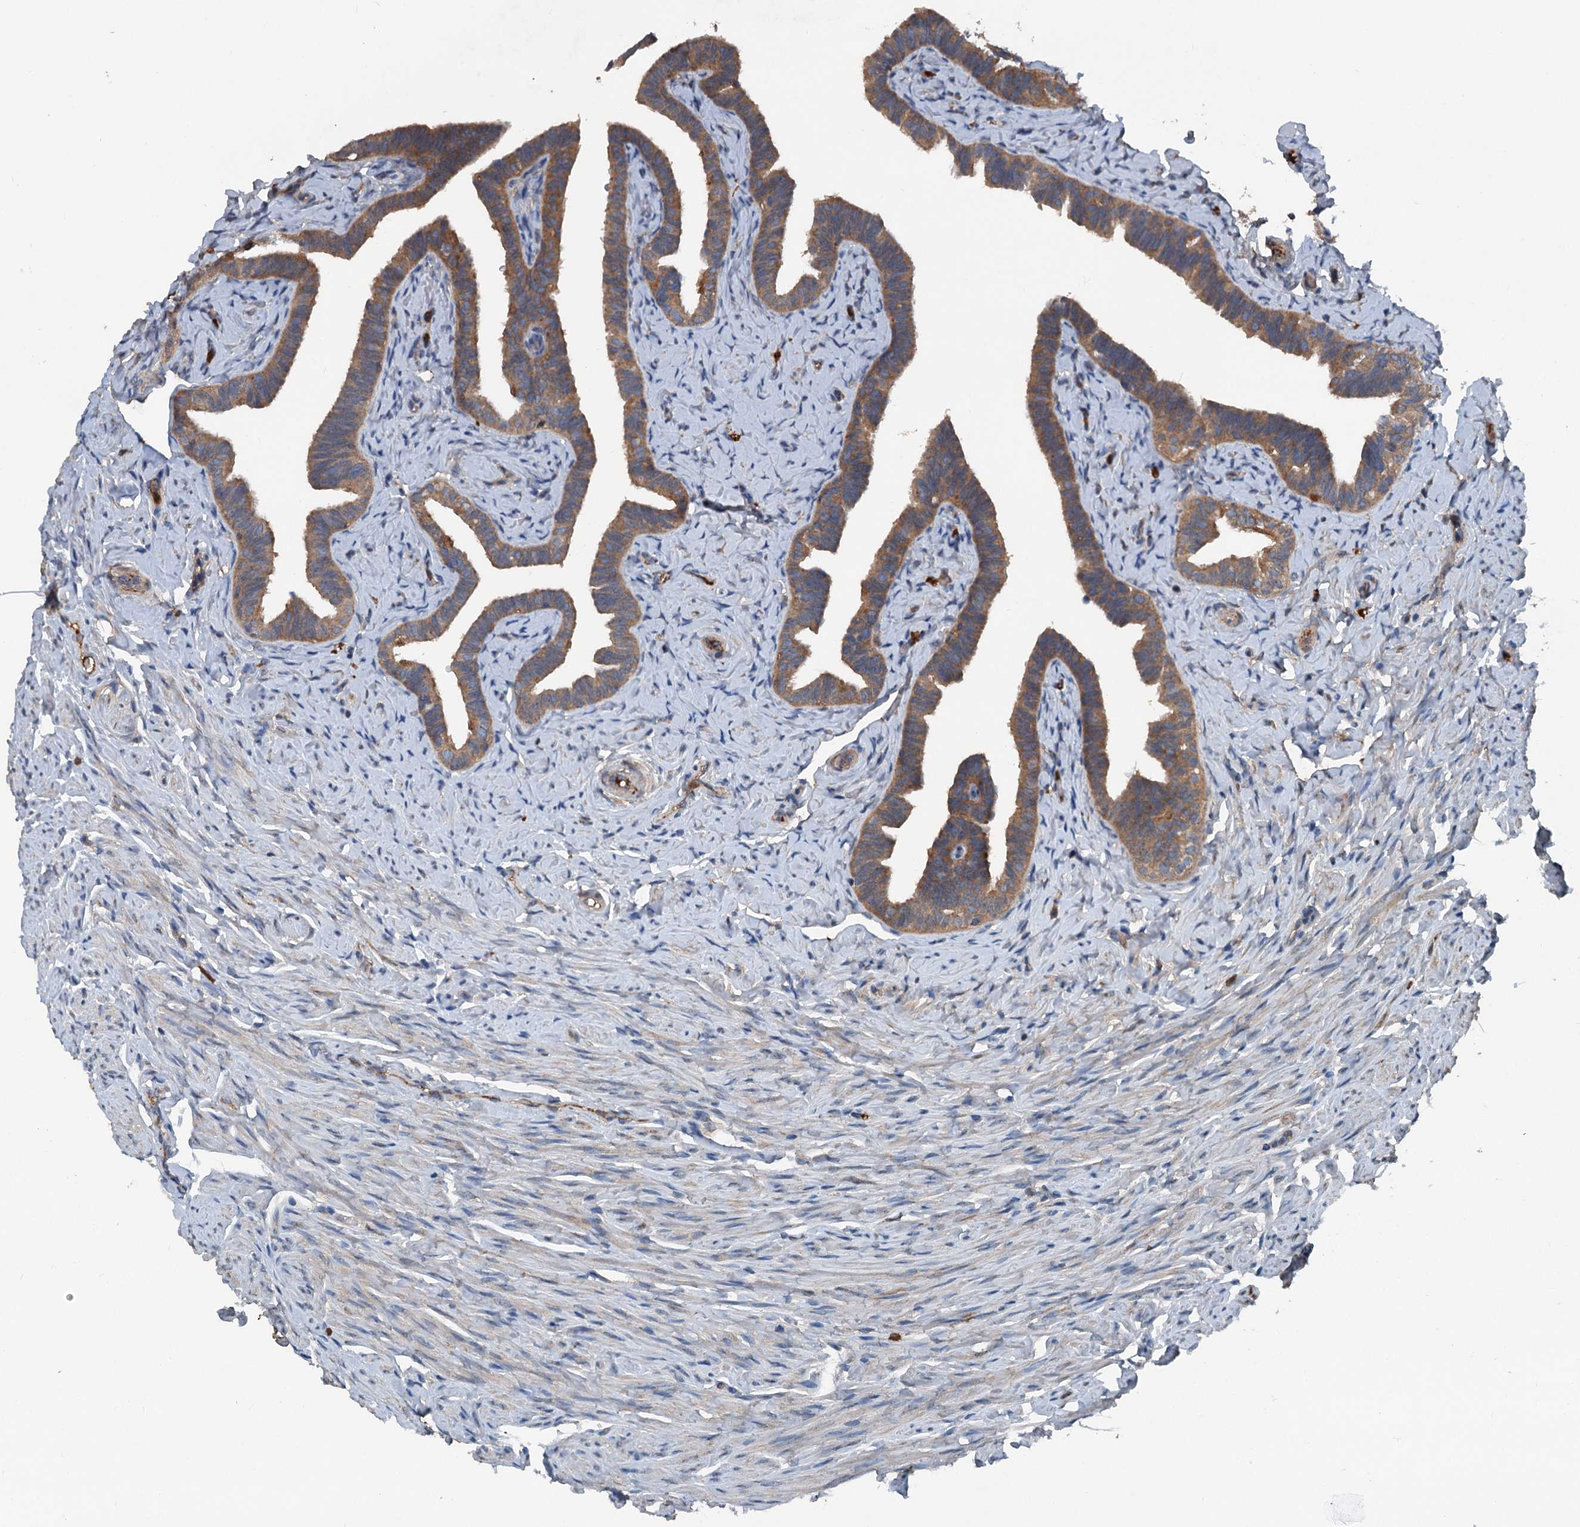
{"staining": {"intensity": "moderate", "quantity": "25%-75%", "location": "cytoplasmic/membranous"}, "tissue": "fallopian tube", "cell_type": "Glandular cells", "image_type": "normal", "snomed": [{"axis": "morphology", "description": "Normal tissue, NOS"}, {"axis": "topography", "description": "Fallopian tube"}], "caption": "Protein staining by immunohistochemistry displays moderate cytoplasmic/membranous staining in about 25%-75% of glandular cells in normal fallopian tube.", "gene": "PDSS1", "patient": {"sex": "female", "age": 39}}